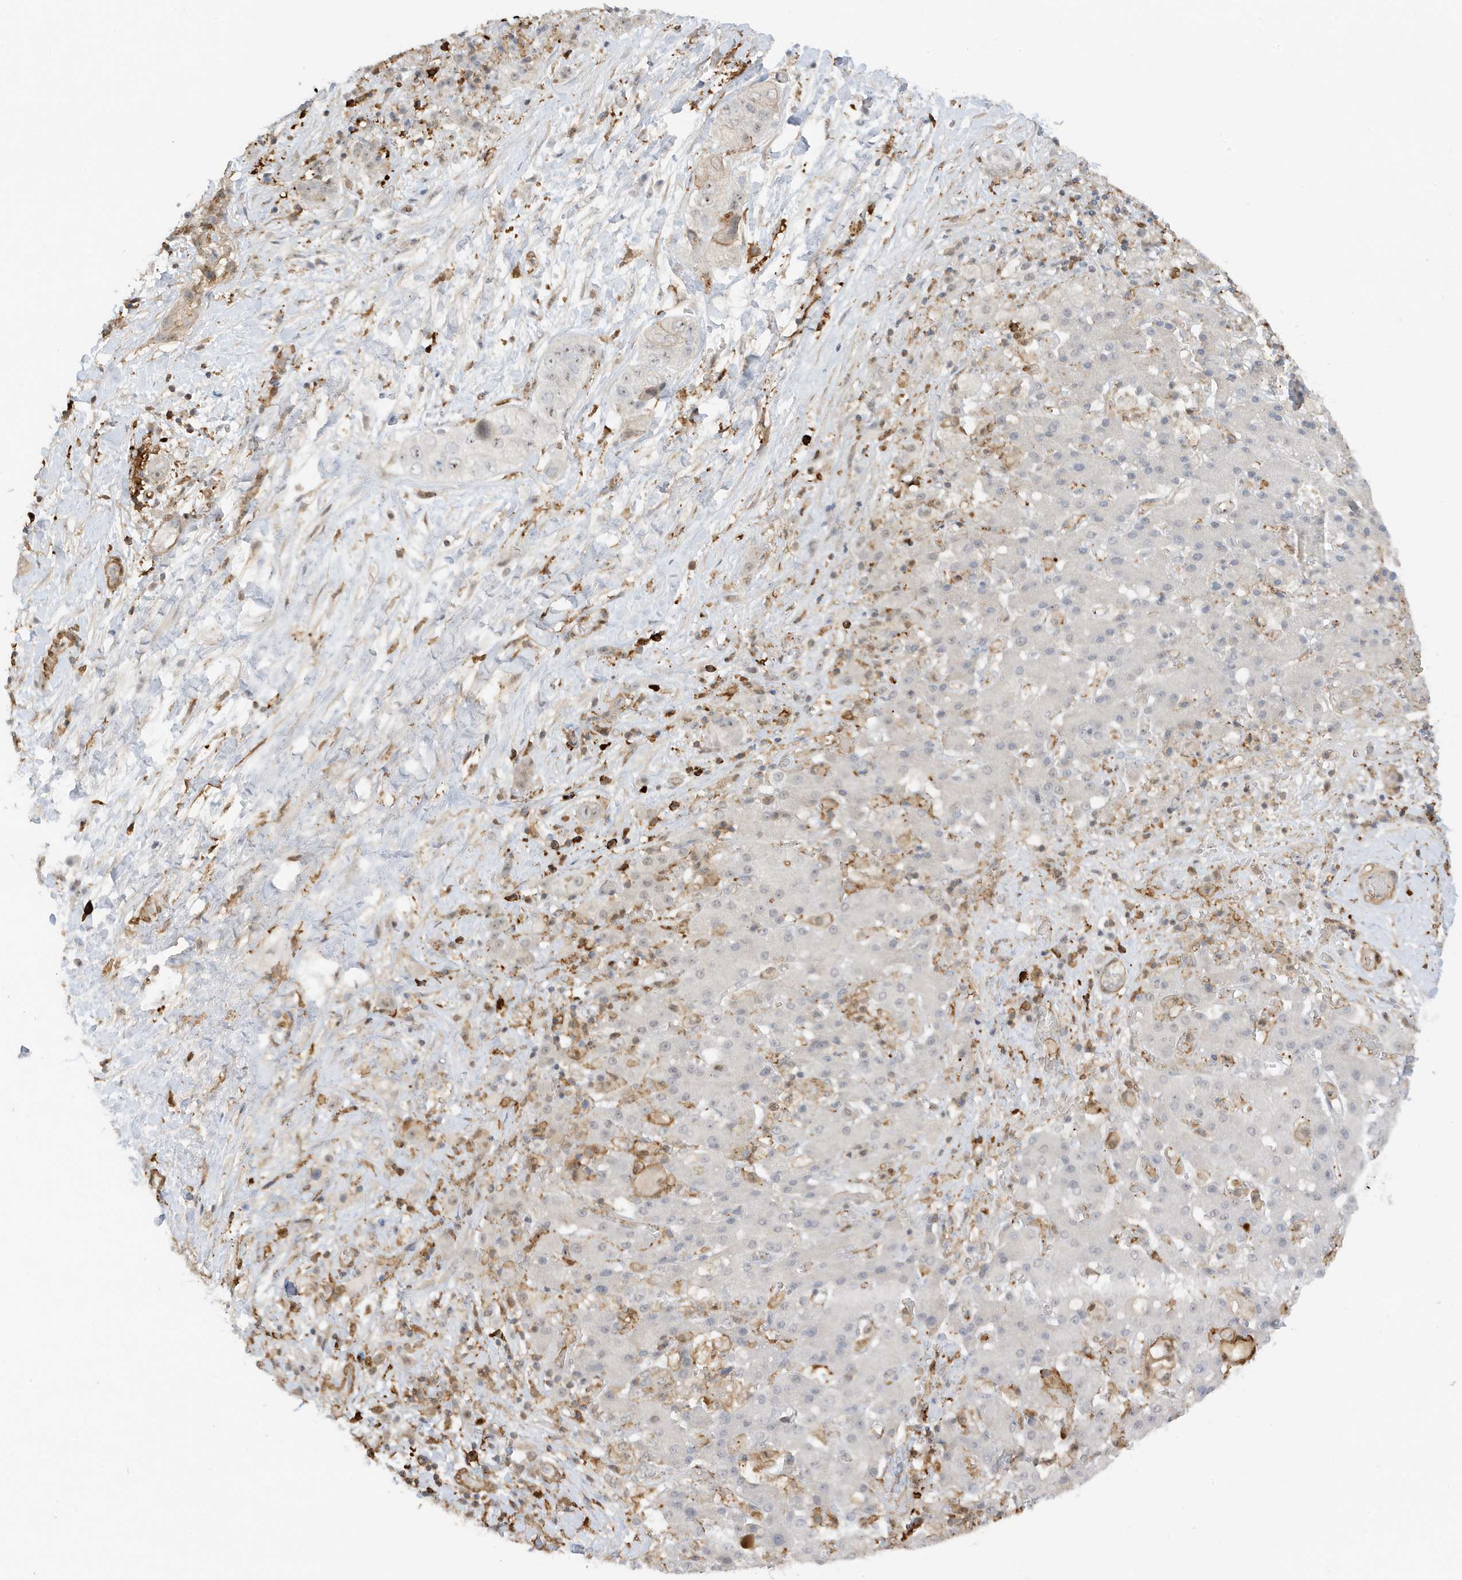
{"staining": {"intensity": "negative", "quantity": "none", "location": "none"}, "tissue": "liver cancer", "cell_type": "Tumor cells", "image_type": "cancer", "snomed": [{"axis": "morphology", "description": "Cholangiocarcinoma"}, {"axis": "topography", "description": "Liver"}], "caption": "Cholangiocarcinoma (liver) was stained to show a protein in brown. There is no significant expression in tumor cells. (DAB IHC visualized using brightfield microscopy, high magnification).", "gene": "PHACTR2", "patient": {"sex": "female", "age": 52}}